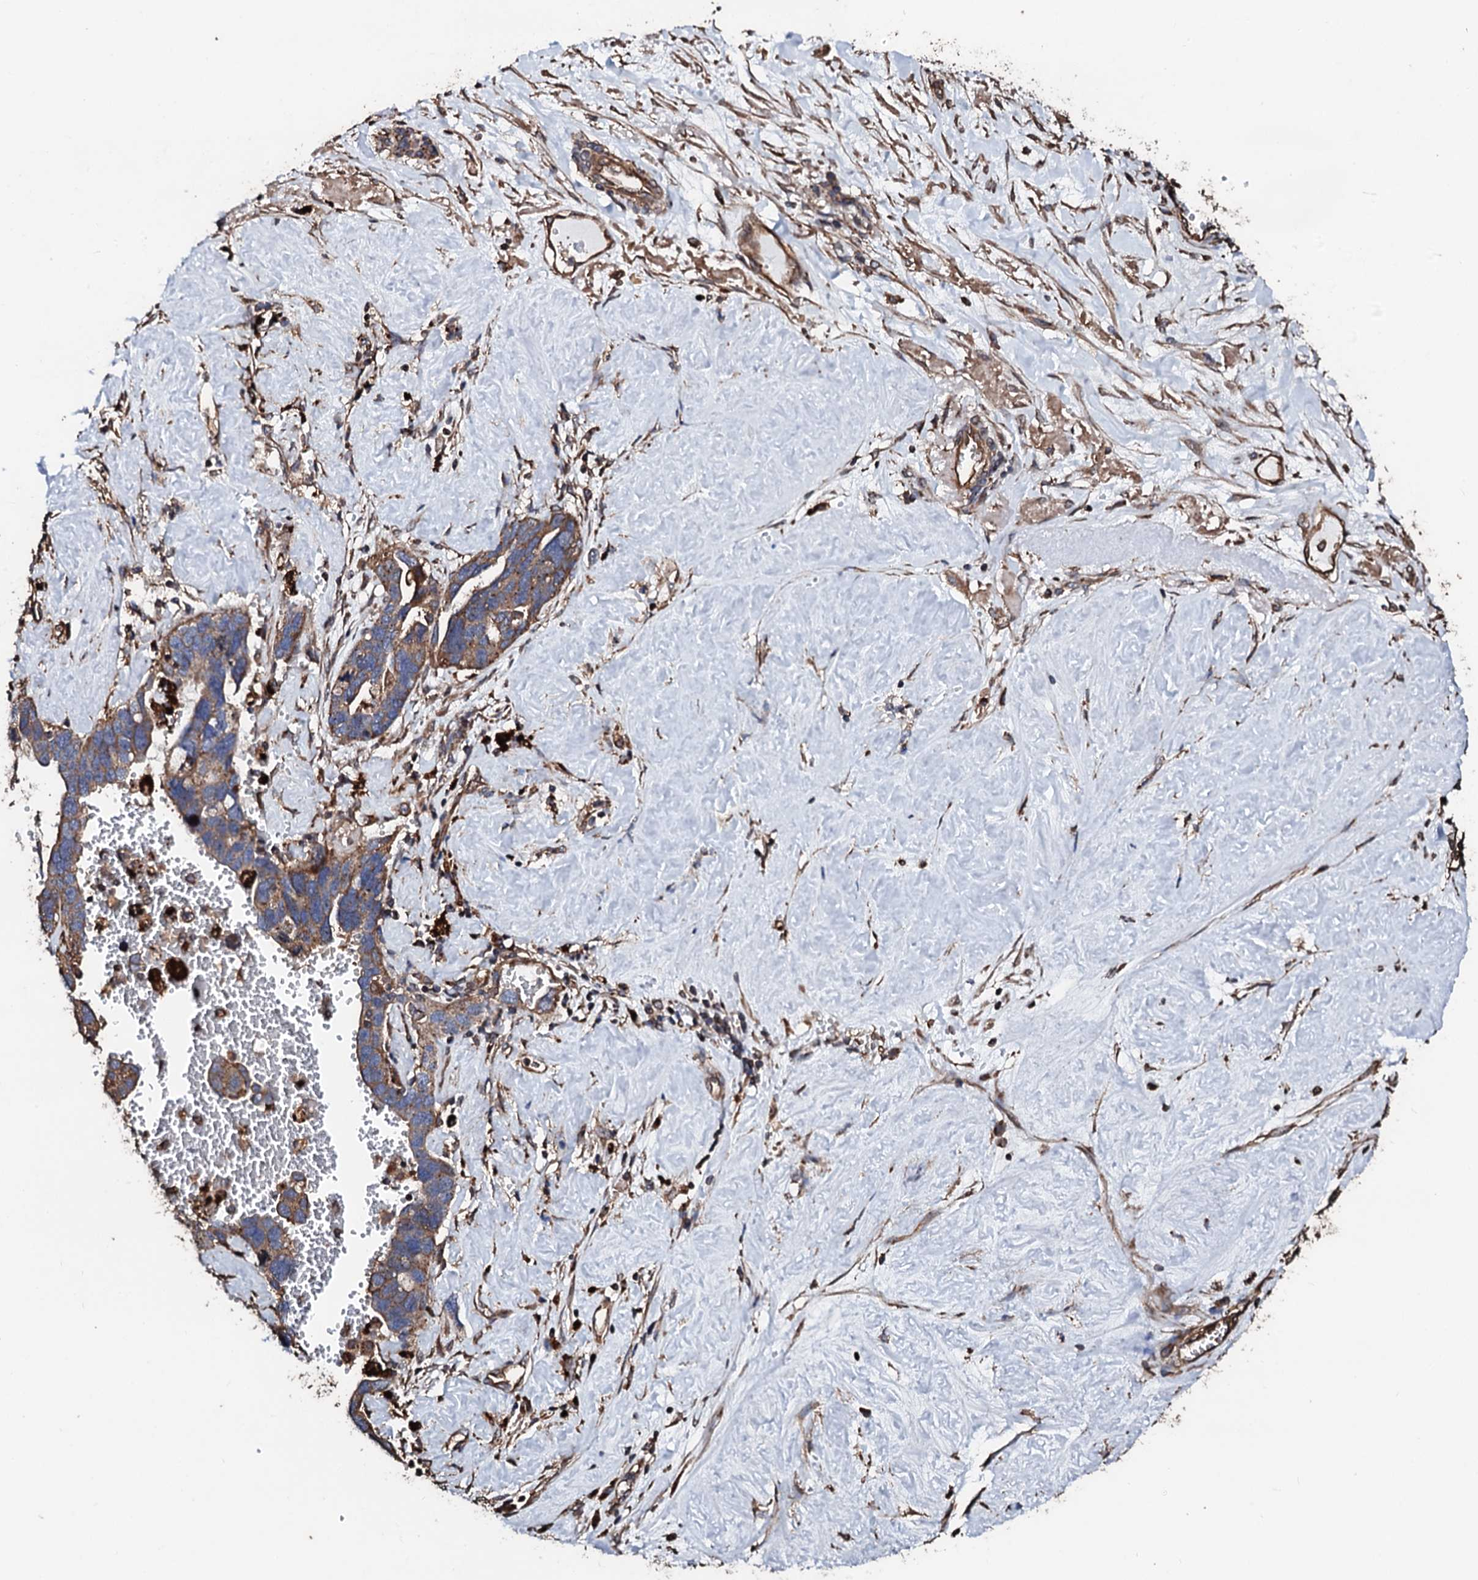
{"staining": {"intensity": "moderate", "quantity": ">75%", "location": "cytoplasmic/membranous"}, "tissue": "ovarian cancer", "cell_type": "Tumor cells", "image_type": "cancer", "snomed": [{"axis": "morphology", "description": "Cystadenocarcinoma, serous, NOS"}, {"axis": "topography", "description": "Ovary"}], "caption": "Immunohistochemistry histopathology image of ovarian cancer (serous cystadenocarcinoma) stained for a protein (brown), which shows medium levels of moderate cytoplasmic/membranous staining in about >75% of tumor cells.", "gene": "CKAP5", "patient": {"sex": "female", "age": 54}}